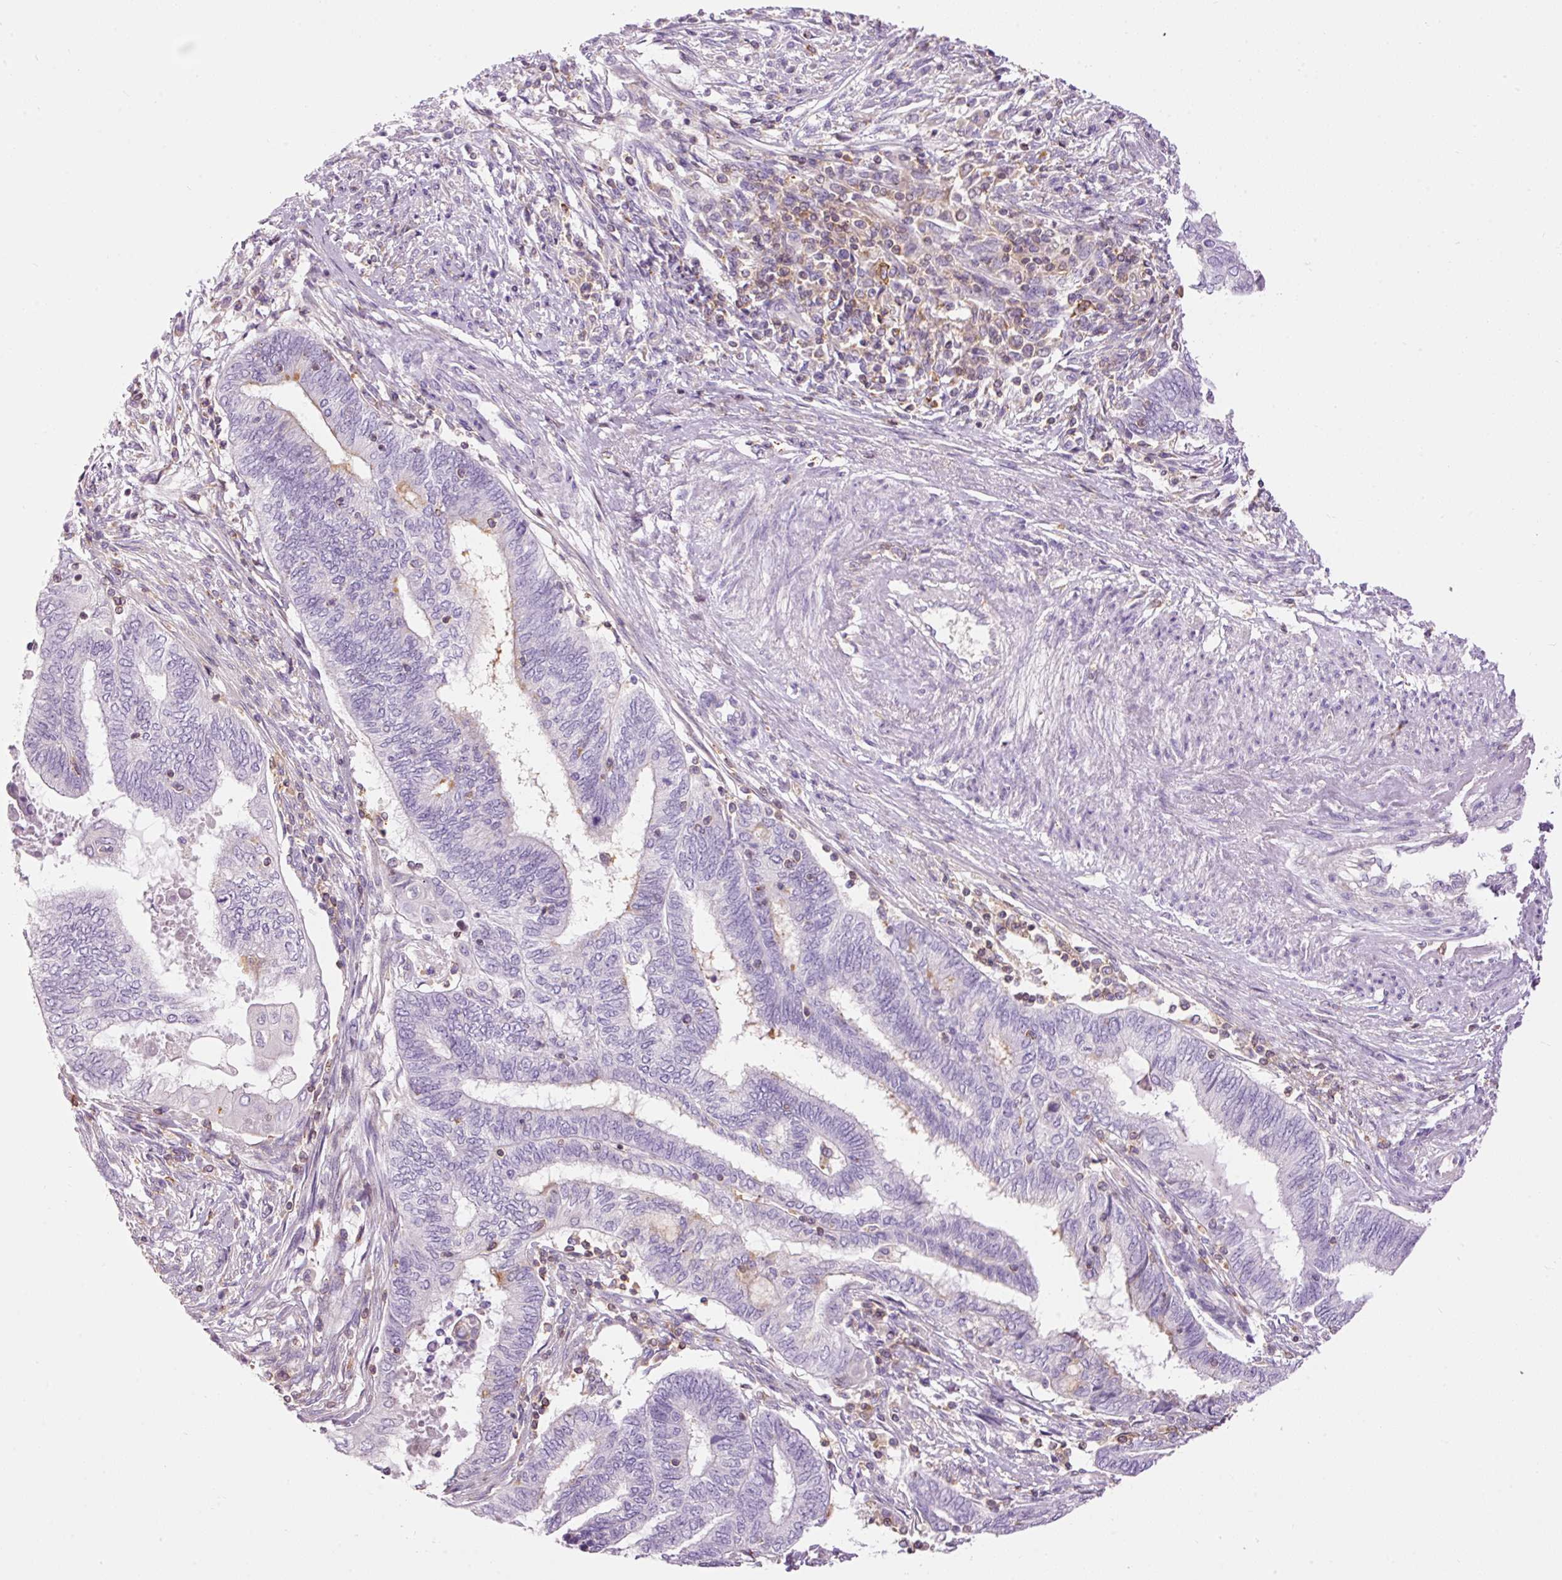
{"staining": {"intensity": "negative", "quantity": "none", "location": "none"}, "tissue": "endometrial cancer", "cell_type": "Tumor cells", "image_type": "cancer", "snomed": [{"axis": "morphology", "description": "Adenocarcinoma, NOS"}, {"axis": "topography", "description": "Uterus"}, {"axis": "topography", "description": "Endometrium"}], "caption": "Tumor cells show no significant expression in endometrial adenocarcinoma.", "gene": "DOK6", "patient": {"sex": "female", "age": 70}}